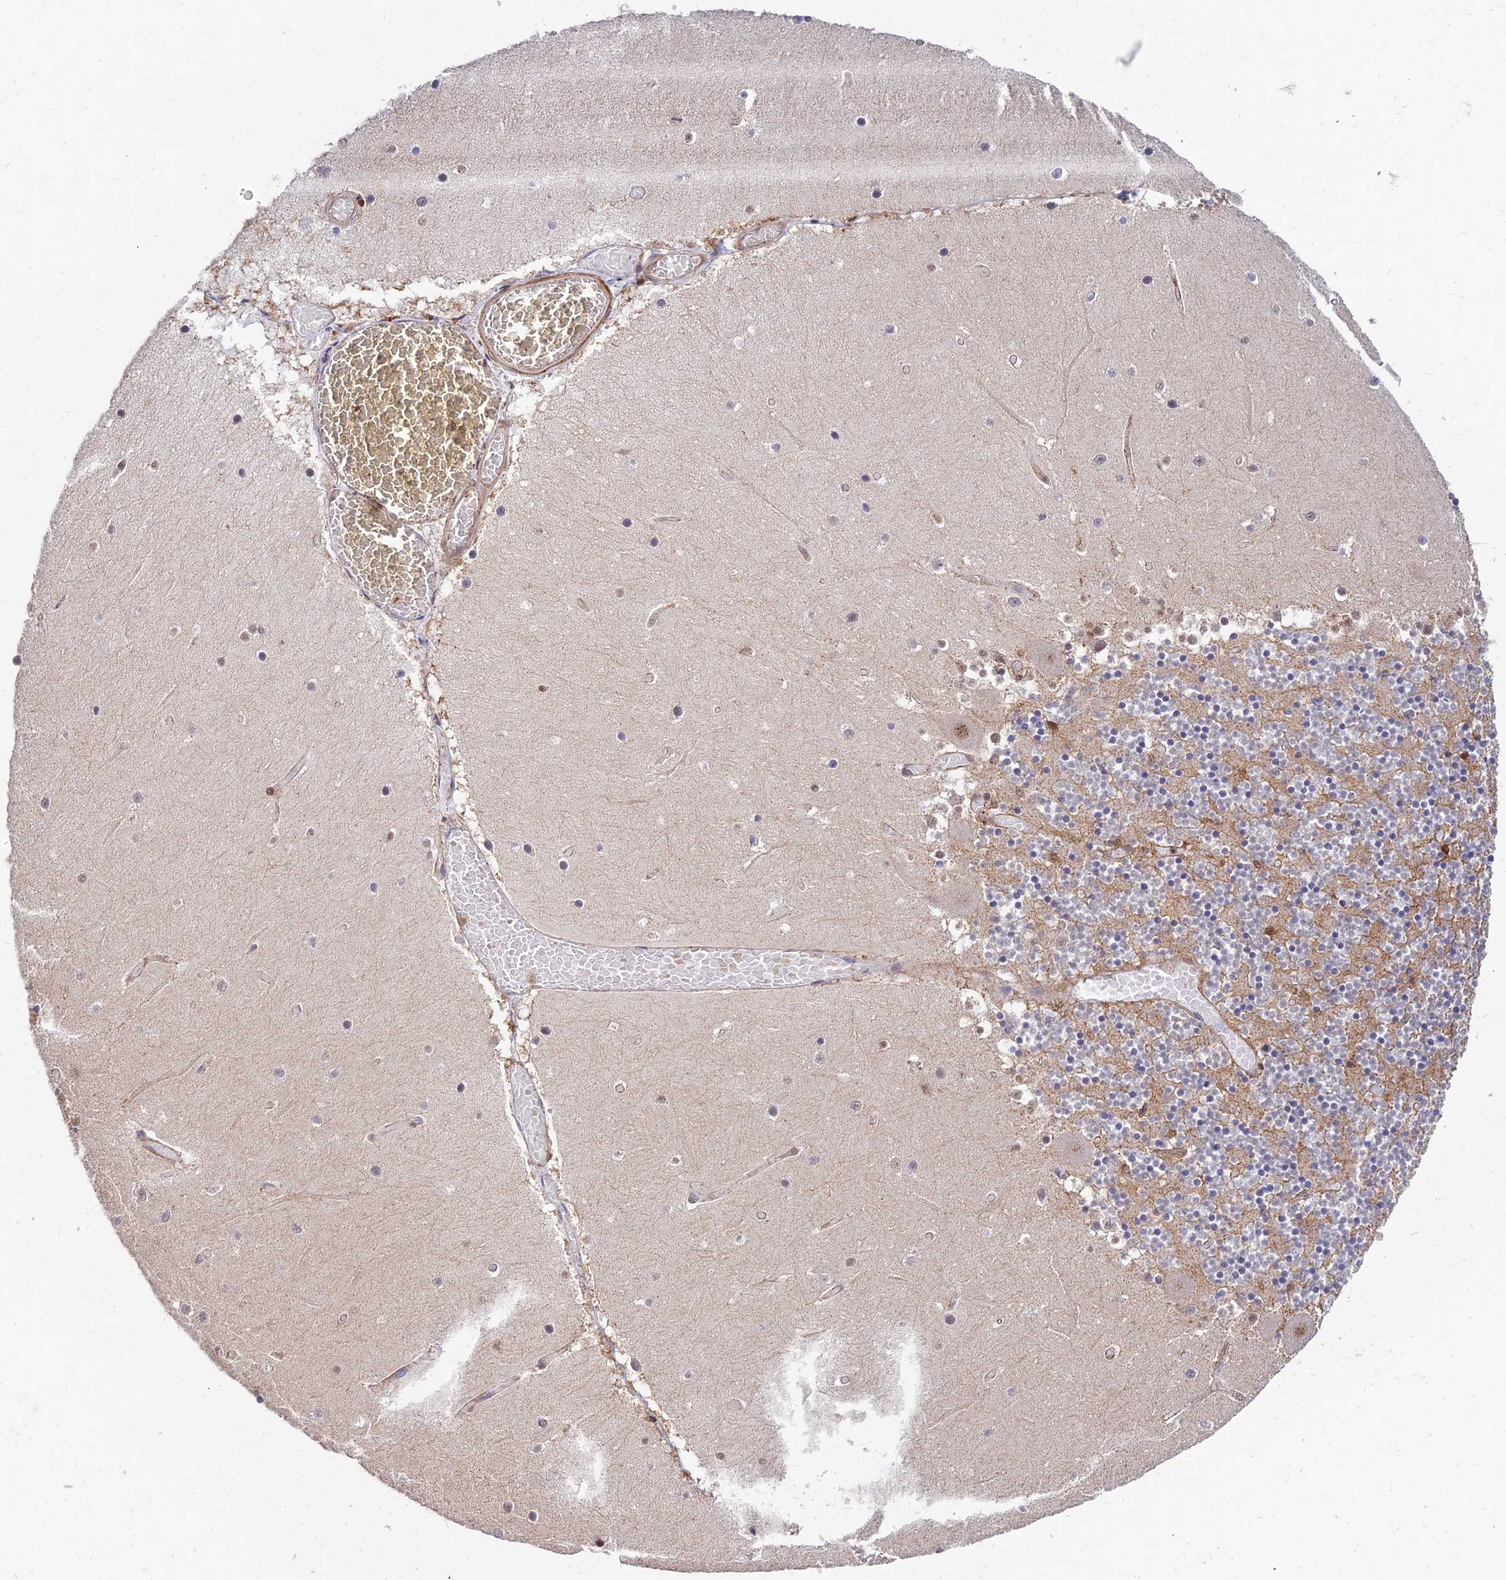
{"staining": {"intensity": "moderate", "quantity": "25%-75%", "location": "cytoplasmic/membranous"}, "tissue": "cerebellum", "cell_type": "Cells in granular layer", "image_type": "normal", "snomed": [{"axis": "morphology", "description": "Normal tissue, NOS"}, {"axis": "topography", "description": "Cerebellum"}], "caption": "A brown stain shows moderate cytoplasmic/membranous staining of a protein in cells in granular layer of normal human cerebellum. (DAB (3,3'-diaminobenzidine) IHC with brightfield microscopy, high magnification).", "gene": "ZNF85", "patient": {"sex": "female", "age": 28}}